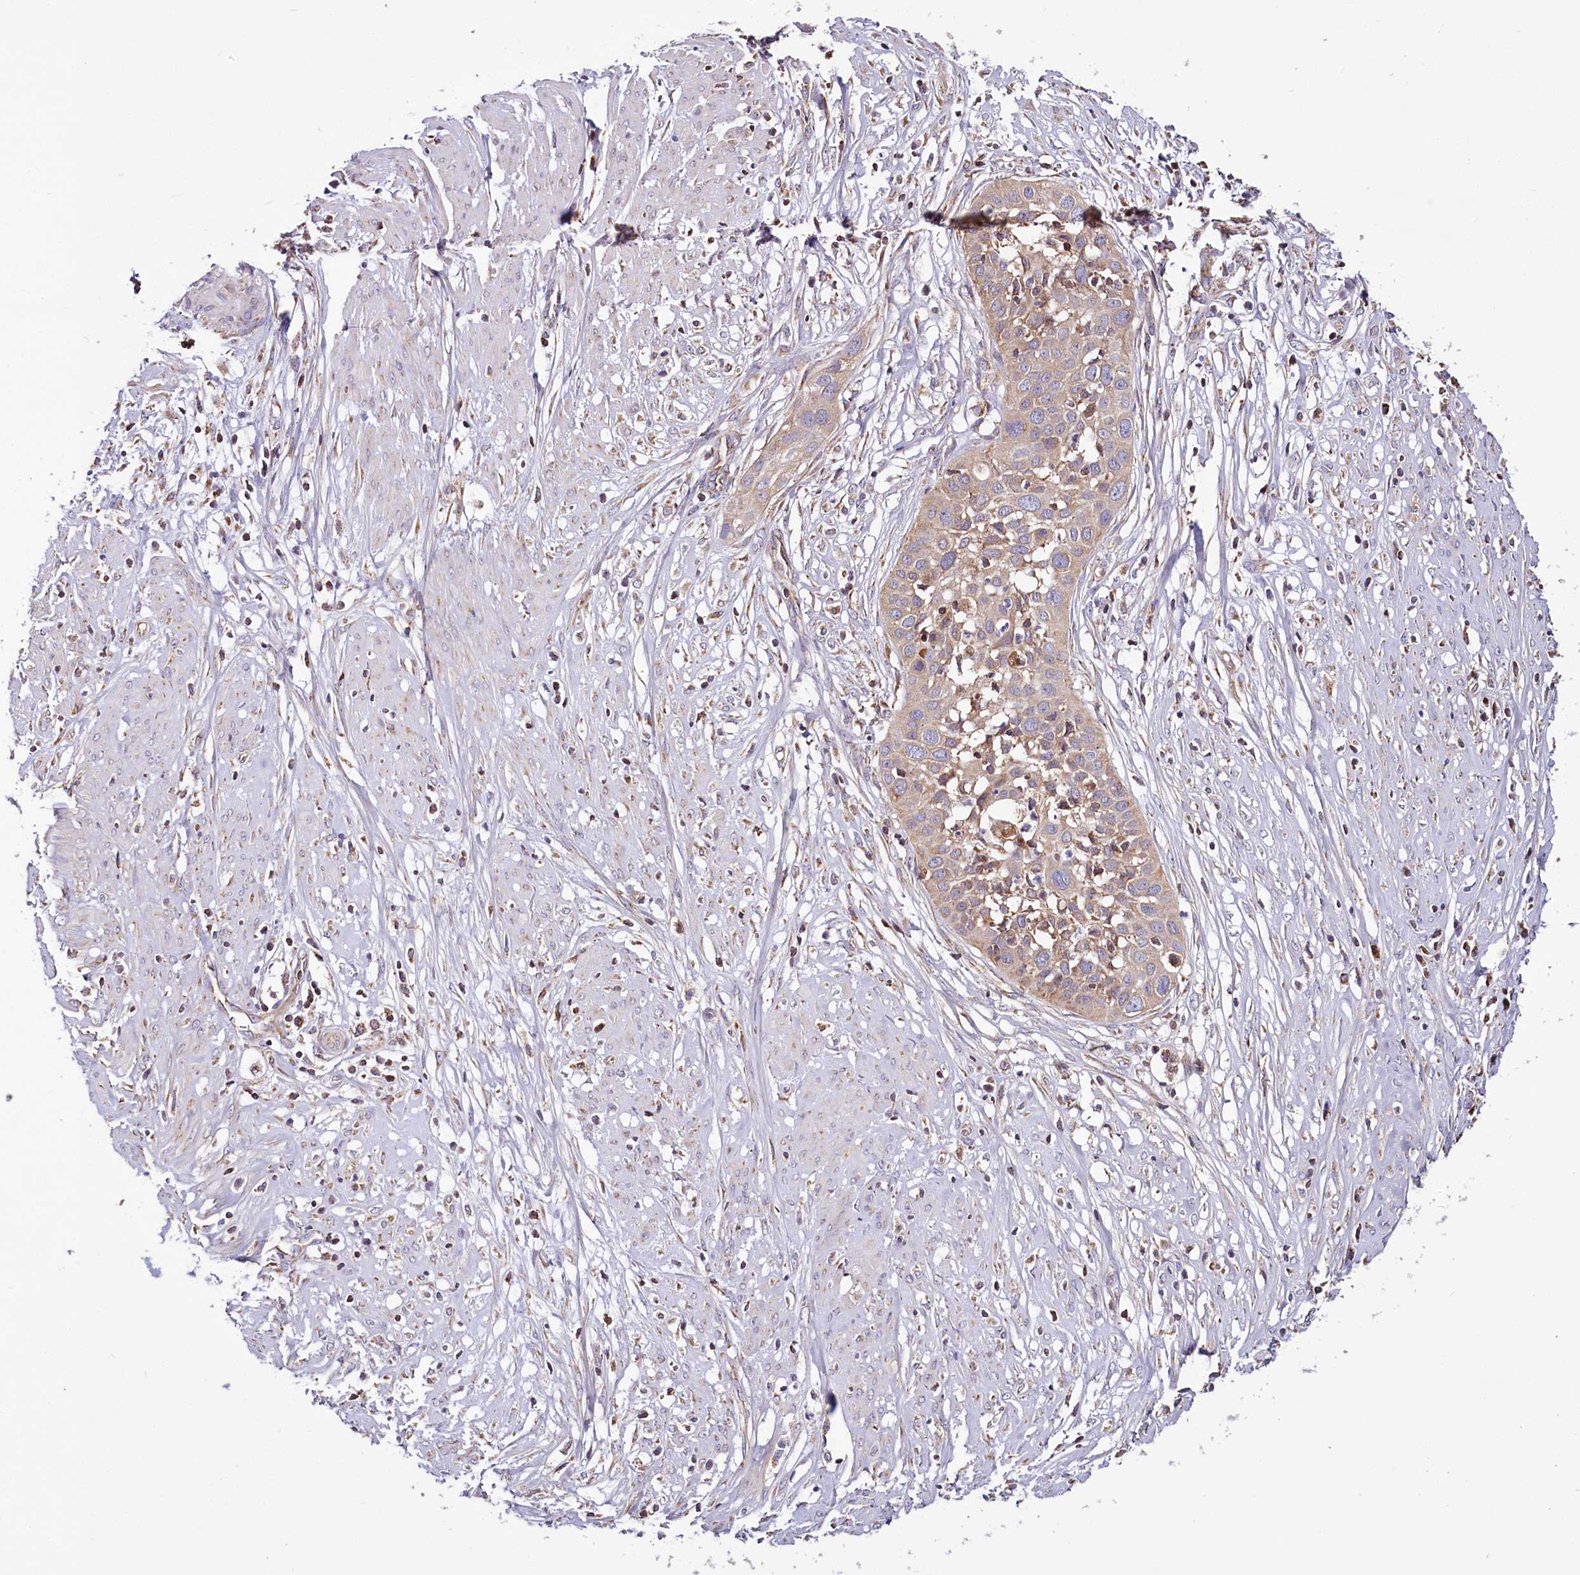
{"staining": {"intensity": "weak", "quantity": ">75%", "location": "cytoplasmic/membranous"}, "tissue": "cervical cancer", "cell_type": "Tumor cells", "image_type": "cancer", "snomed": [{"axis": "morphology", "description": "Squamous cell carcinoma, NOS"}, {"axis": "topography", "description": "Cervix"}], "caption": "DAB (3,3'-diaminobenzidine) immunohistochemical staining of human cervical cancer displays weak cytoplasmic/membranous protein positivity in approximately >75% of tumor cells. The staining was performed using DAB, with brown indicating positive protein expression. Nuclei are stained blue with hematoxylin.", "gene": "NUDT15", "patient": {"sex": "female", "age": 34}}